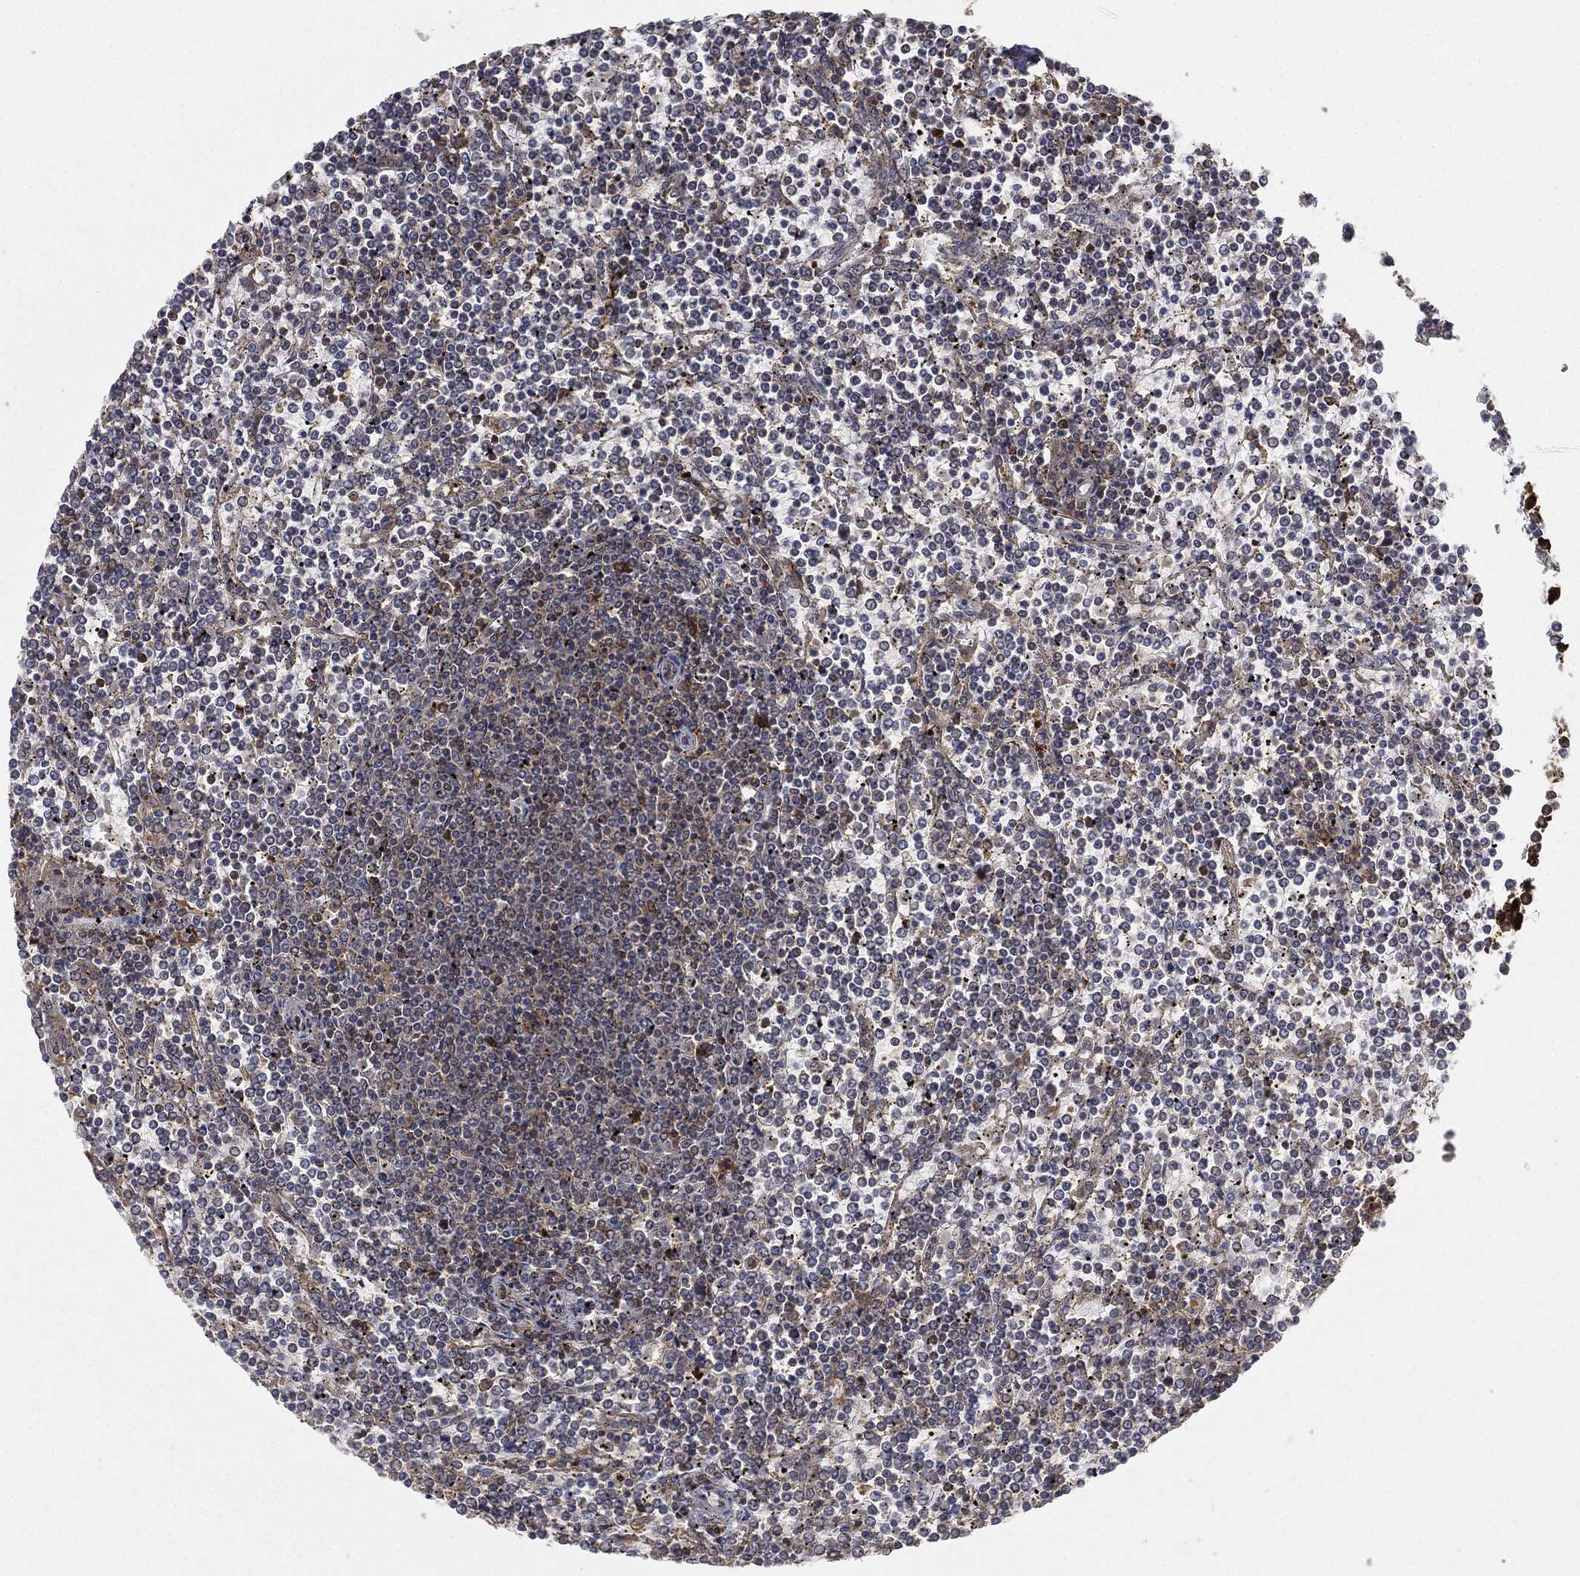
{"staining": {"intensity": "strong", "quantity": "<25%", "location": "cytoplasmic/membranous"}, "tissue": "lymphoma", "cell_type": "Tumor cells", "image_type": "cancer", "snomed": [{"axis": "morphology", "description": "Malignant lymphoma, non-Hodgkin's type, Low grade"}, {"axis": "topography", "description": "Spleen"}], "caption": "Lymphoma stained with immunohistochemistry (IHC) demonstrates strong cytoplasmic/membranous staining in approximately <25% of tumor cells. The staining was performed using DAB, with brown indicating positive protein expression. Nuclei are stained blue with hematoxylin.", "gene": "TPT1", "patient": {"sex": "female", "age": 19}}